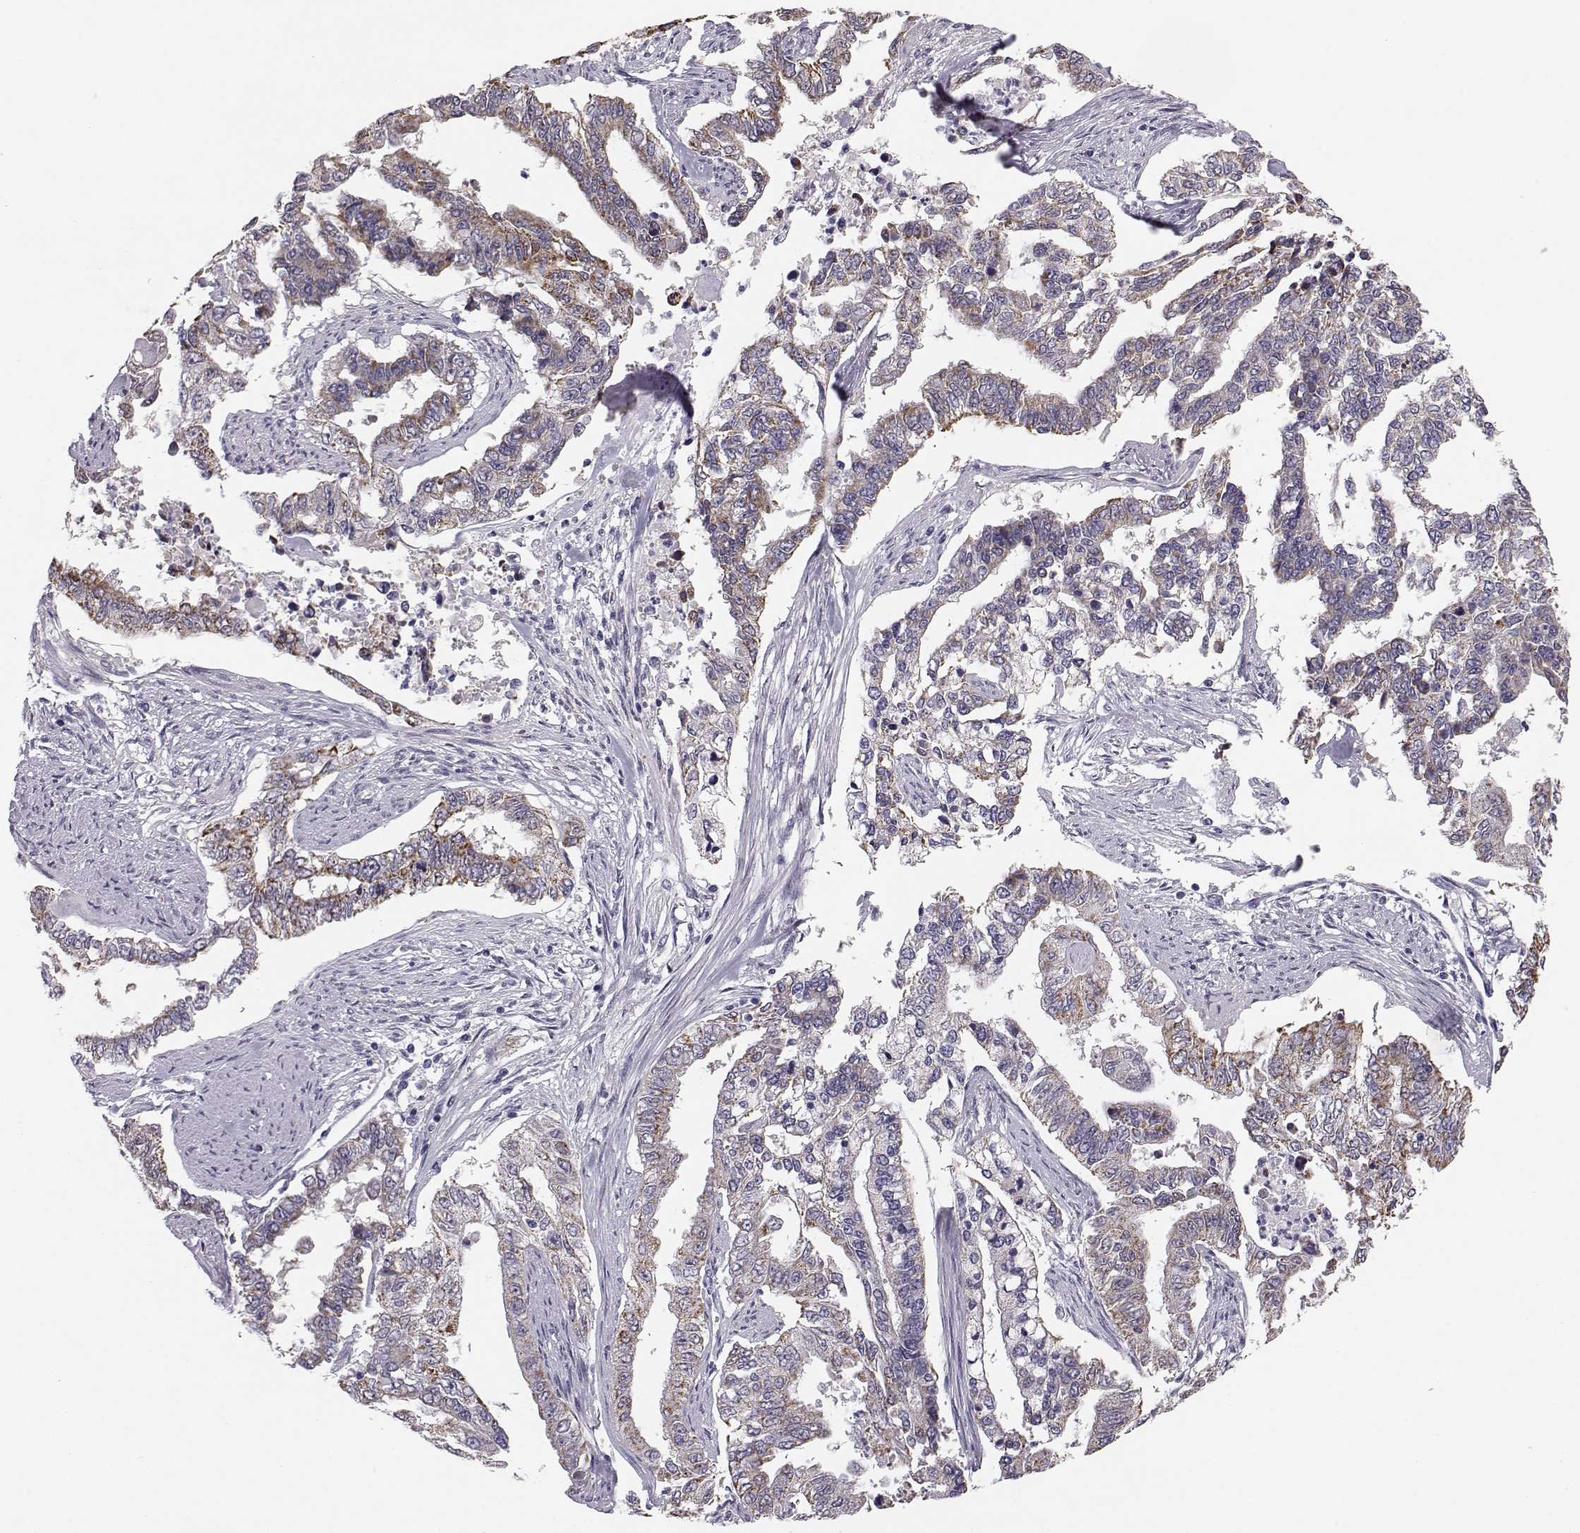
{"staining": {"intensity": "moderate", "quantity": "<25%", "location": "cytoplasmic/membranous"}, "tissue": "endometrial cancer", "cell_type": "Tumor cells", "image_type": "cancer", "snomed": [{"axis": "morphology", "description": "Adenocarcinoma, NOS"}, {"axis": "topography", "description": "Uterus"}], "caption": "Approximately <25% of tumor cells in endometrial adenocarcinoma reveal moderate cytoplasmic/membranous protein staining as visualized by brown immunohistochemical staining.", "gene": "KCNMB4", "patient": {"sex": "female", "age": 59}}